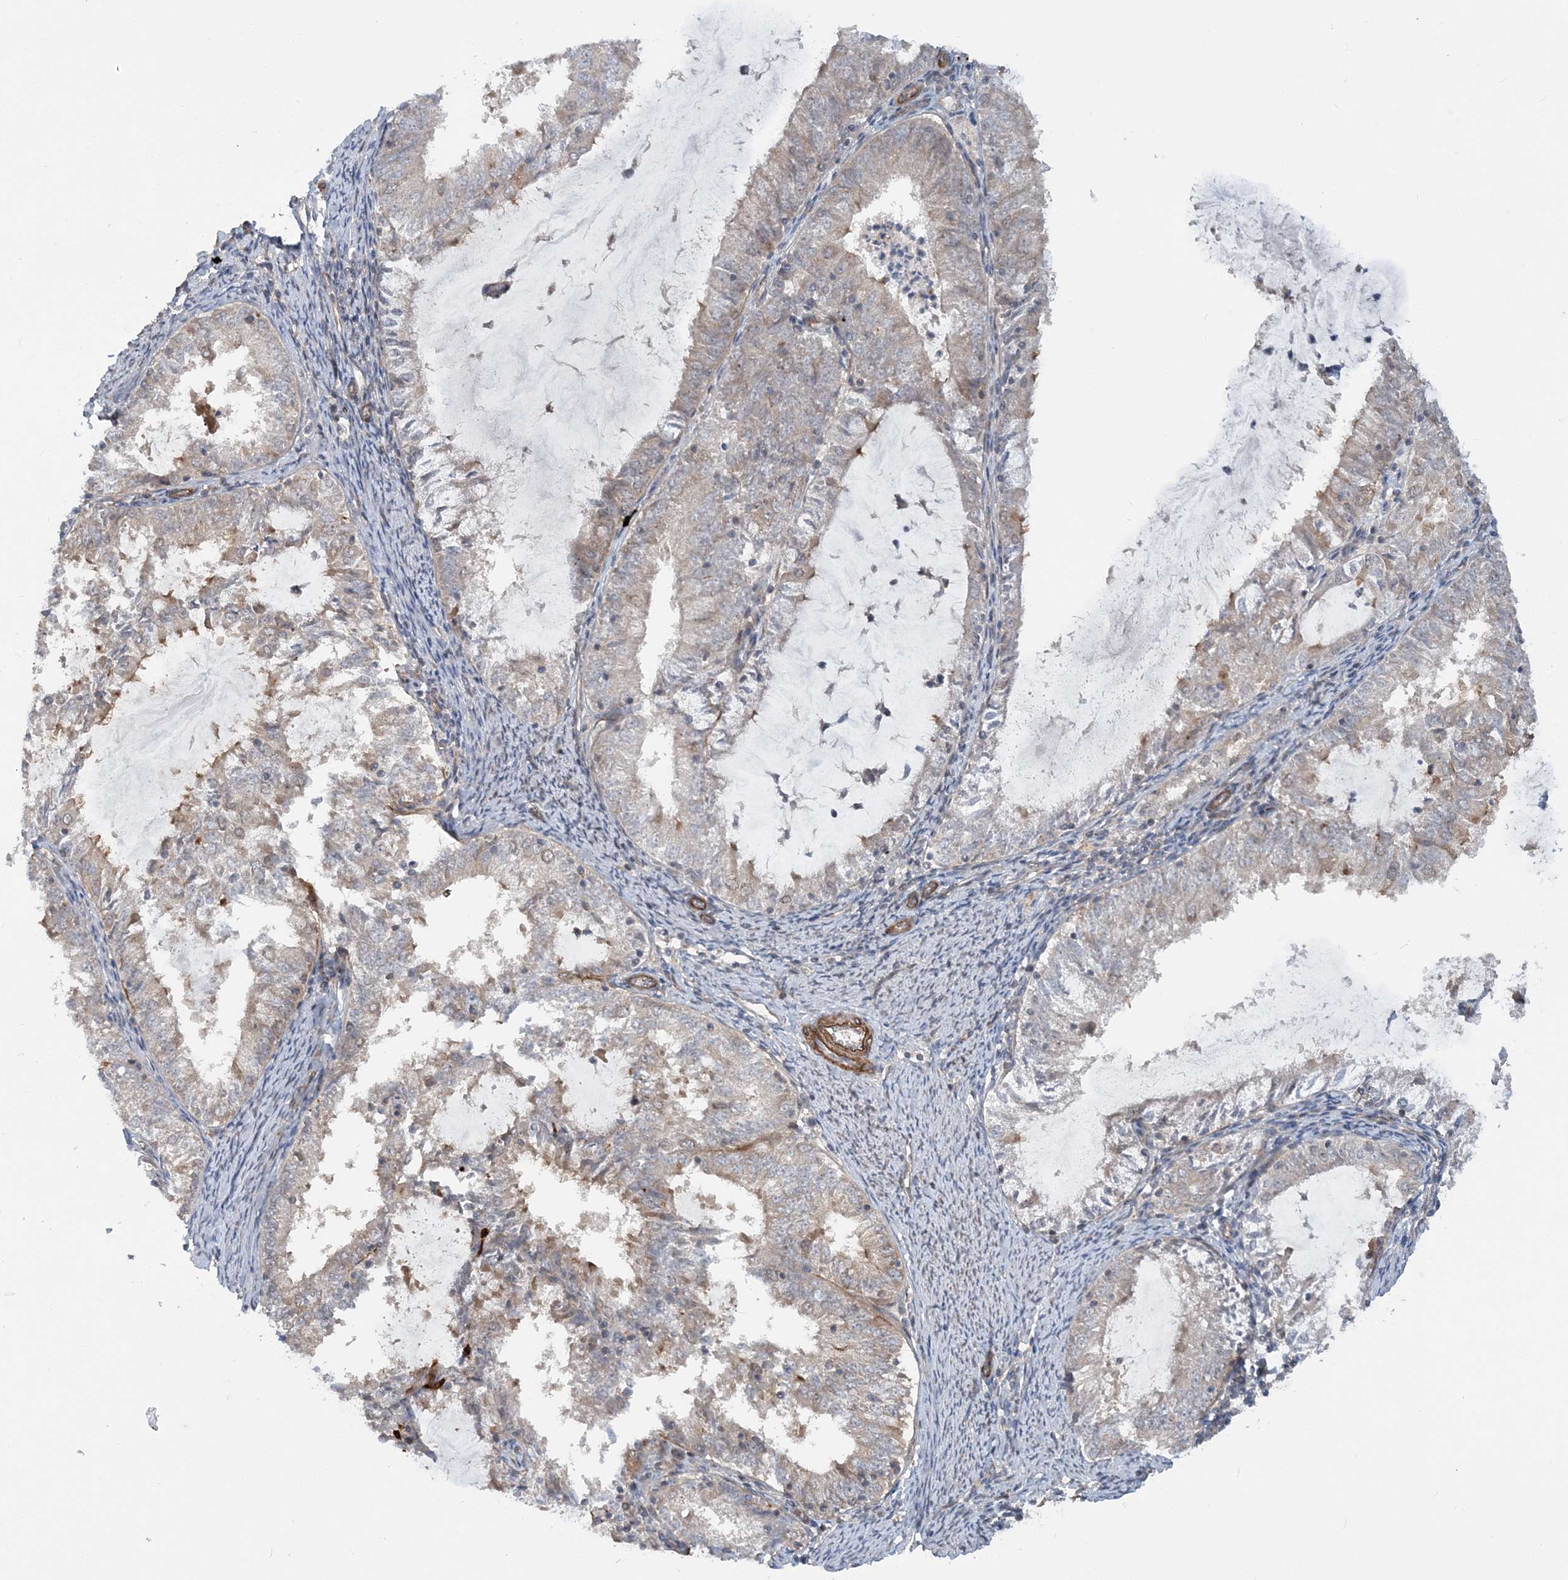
{"staining": {"intensity": "negative", "quantity": "none", "location": "none"}, "tissue": "endometrial cancer", "cell_type": "Tumor cells", "image_type": "cancer", "snomed": [{"axis": "morphology", "description": "Adenocarcinoma, NOS"}, {"axis": "topography", "description": "Endometrium"}], "caption": "Tumor cells are negative for protein expression in human endometrial cancer.", "gene": "GEMIN5", "patient": {"sex": "female", "age": 57}}